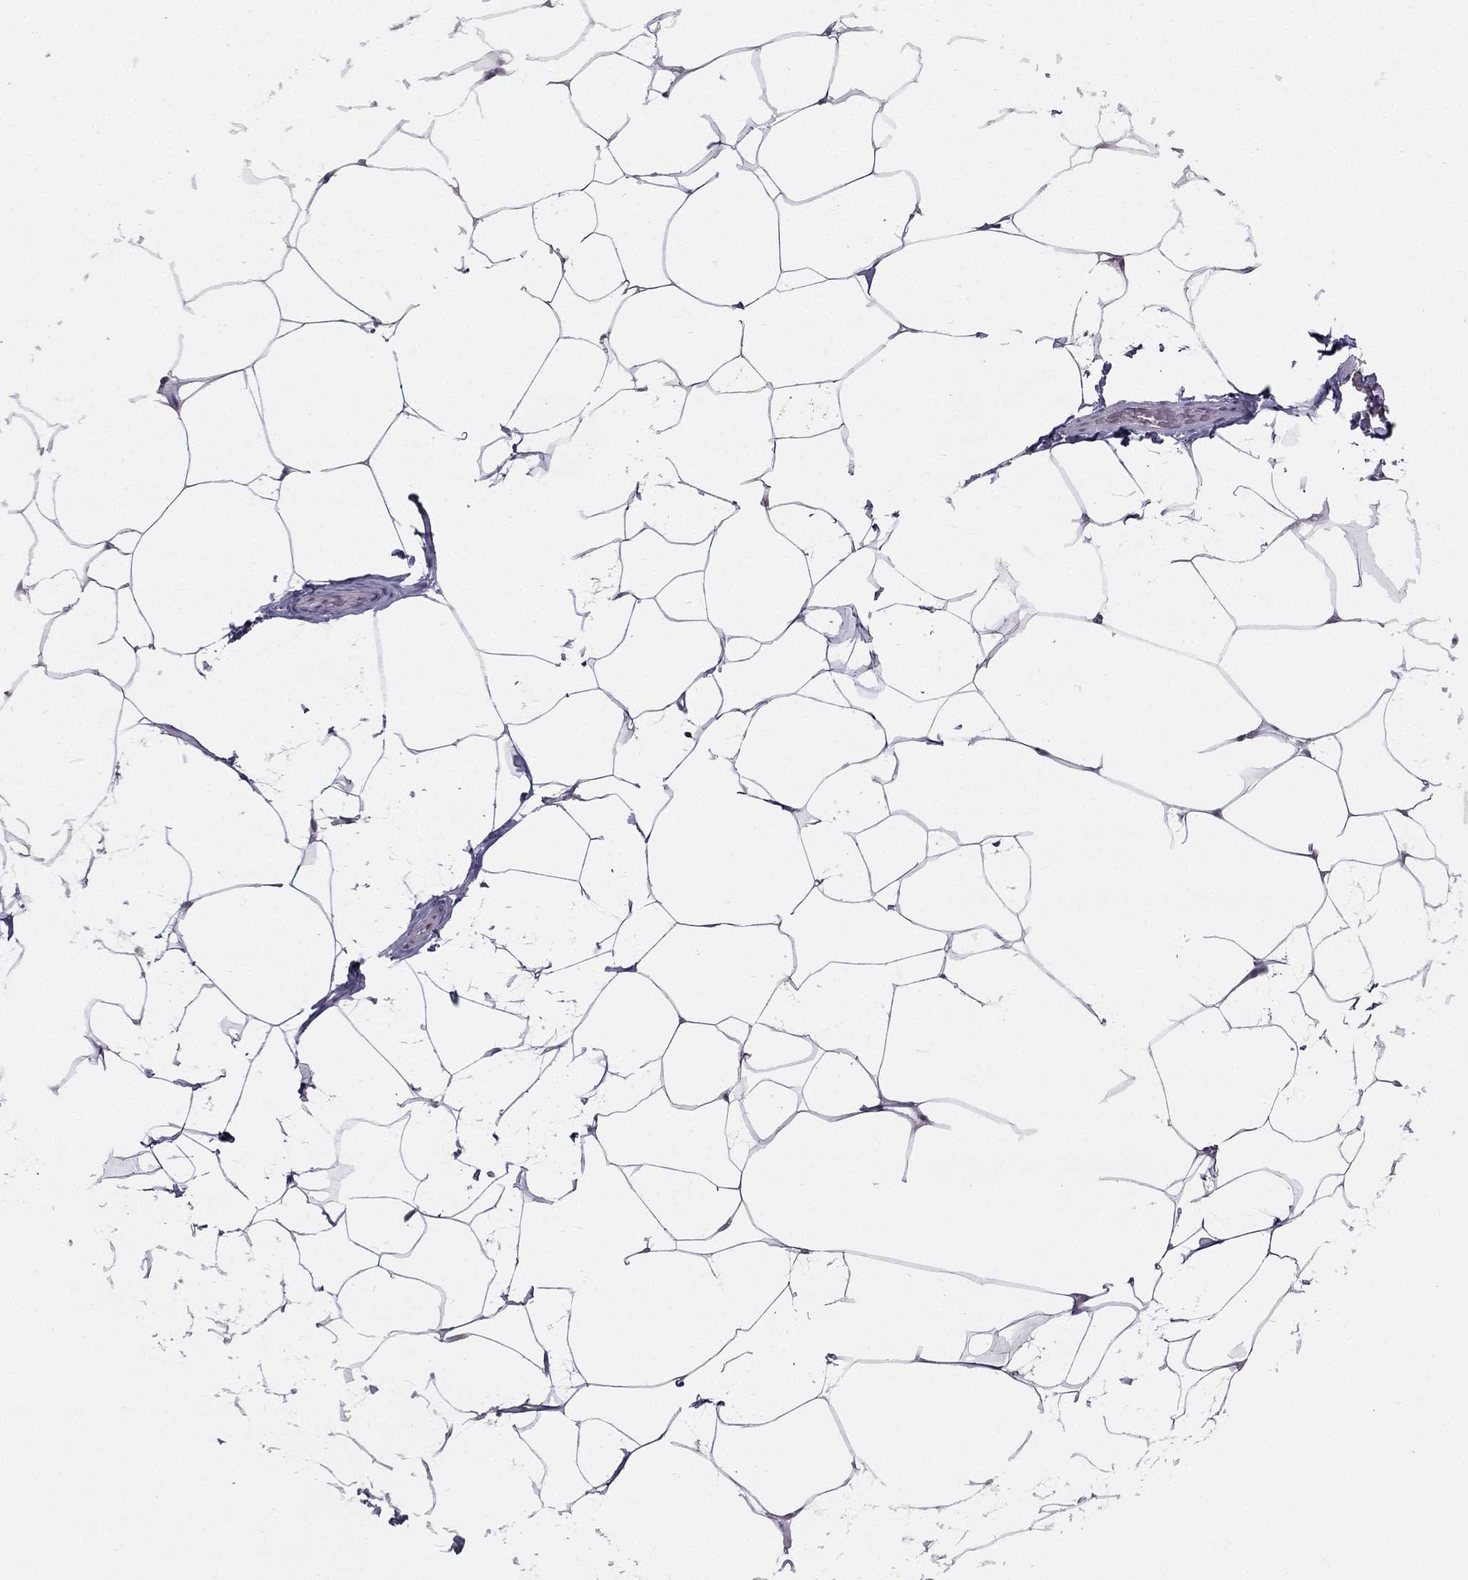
{"staining": {"intensity": "negative", "quantity": "none", "location": "none"}, "tissue": "breast", "cell_type": "Adipocytes", "image_type": "normal", "snomed": [{"axis": "morphology", "description": "Normal tissue, NOS"}, {"axis": "topography", "description": "Breast"}], "caption": "Adipocytes show no significant protein expression in unremarkable breast.", "gene": "RPRD2", "patient": {"sex": "female", "age": 32}}